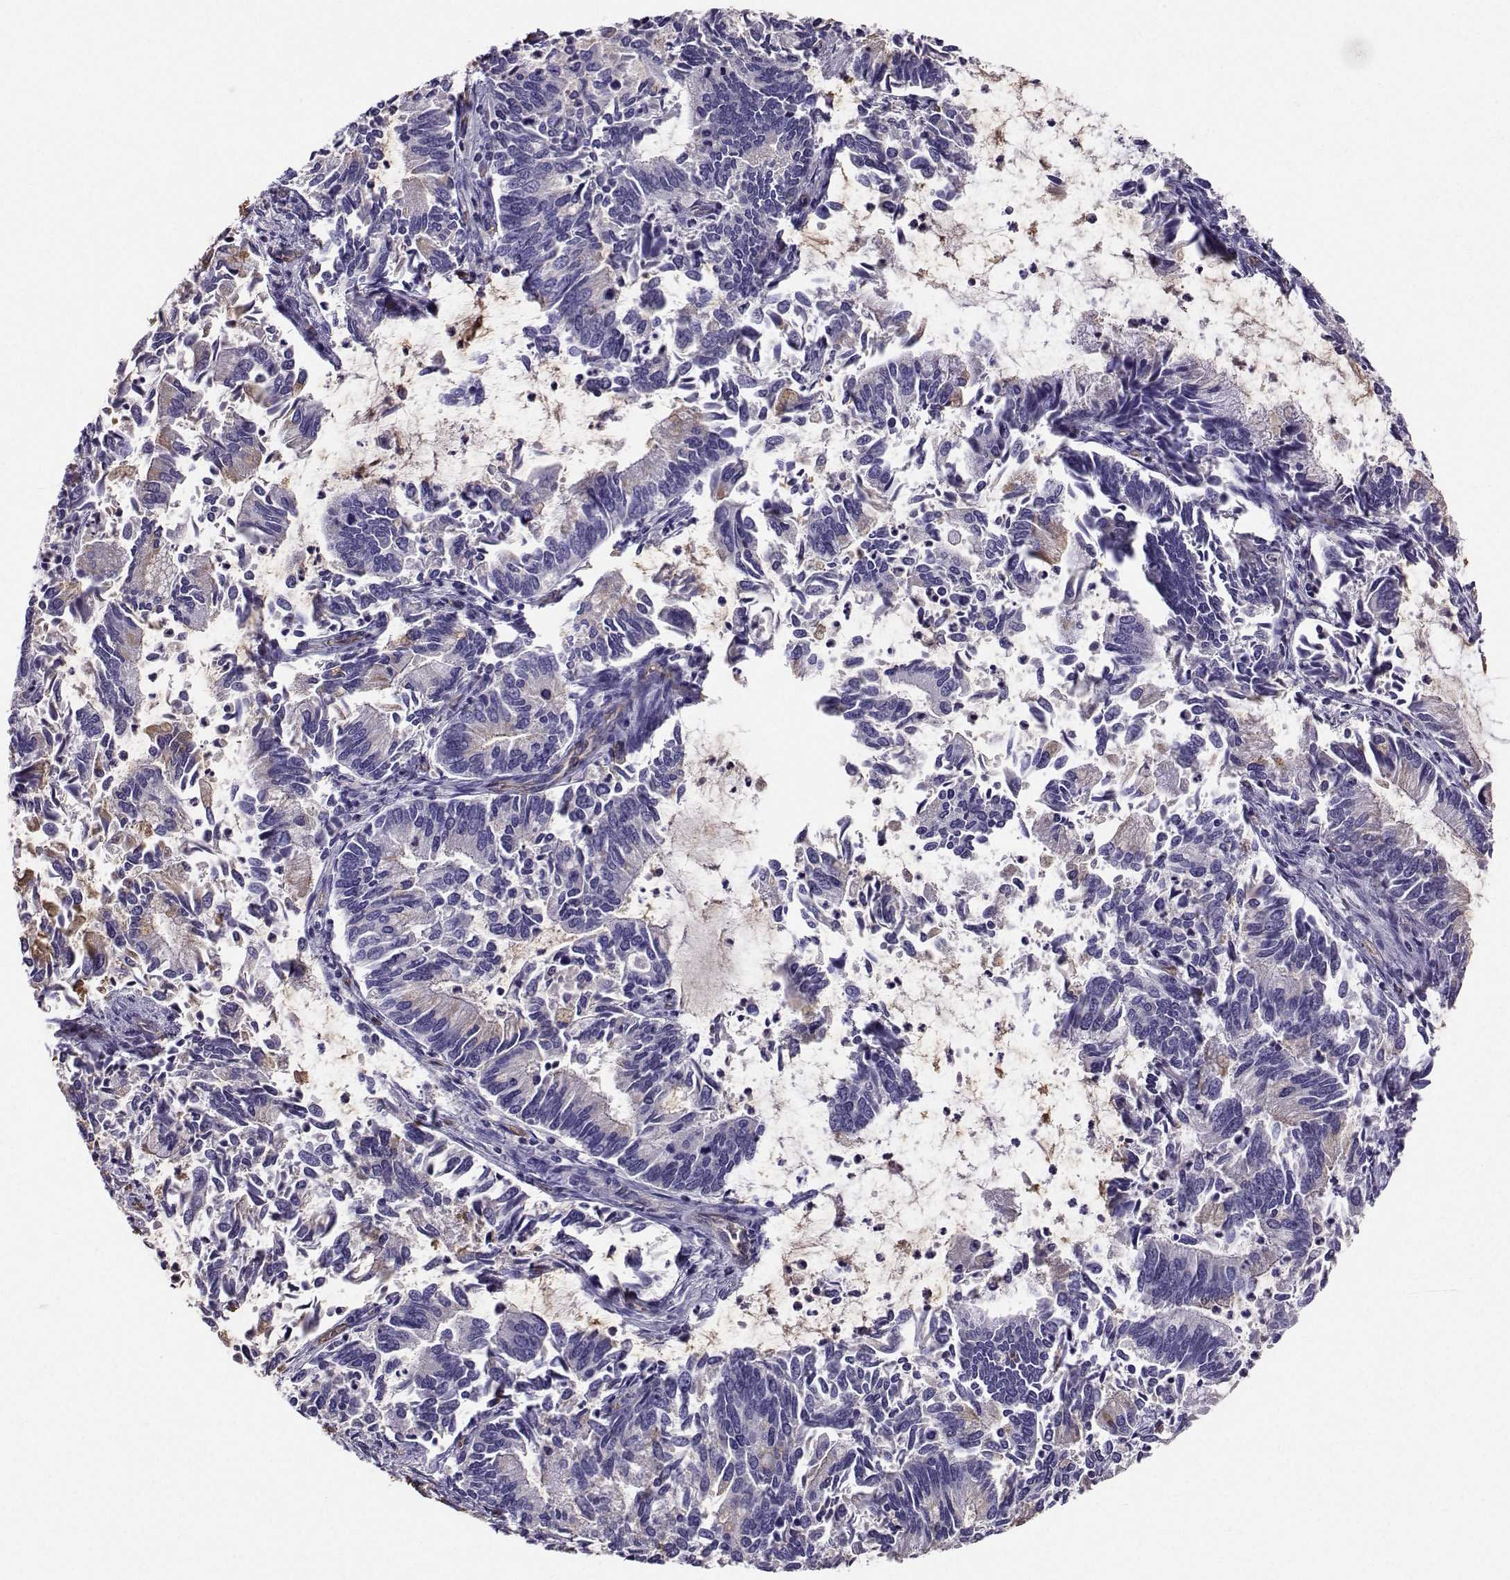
{"staining": {"intensity": "moderate", "quantity": "<25%", "location": "cytoplasmic/membranous"}, "tissue": "cervical cancer", "cell_type": "Tumor cells", "image_type": "cancer", "snomed": [{"axis": "morphology", "description": "Adenocarcinoma, NOS"}, {"axis": "topography", "description": "Cervix"}], "caption": "Immunohistochemical staining of human cervical cancer demonstrates low levels of moderate cytoplasmic/membranous protein expression in approximately <25% of tumor cells. (IHC, brightfield microscopy, high magnification).", "gene": "CLUL1", "patient": {"sex": "female", "age": 42}}